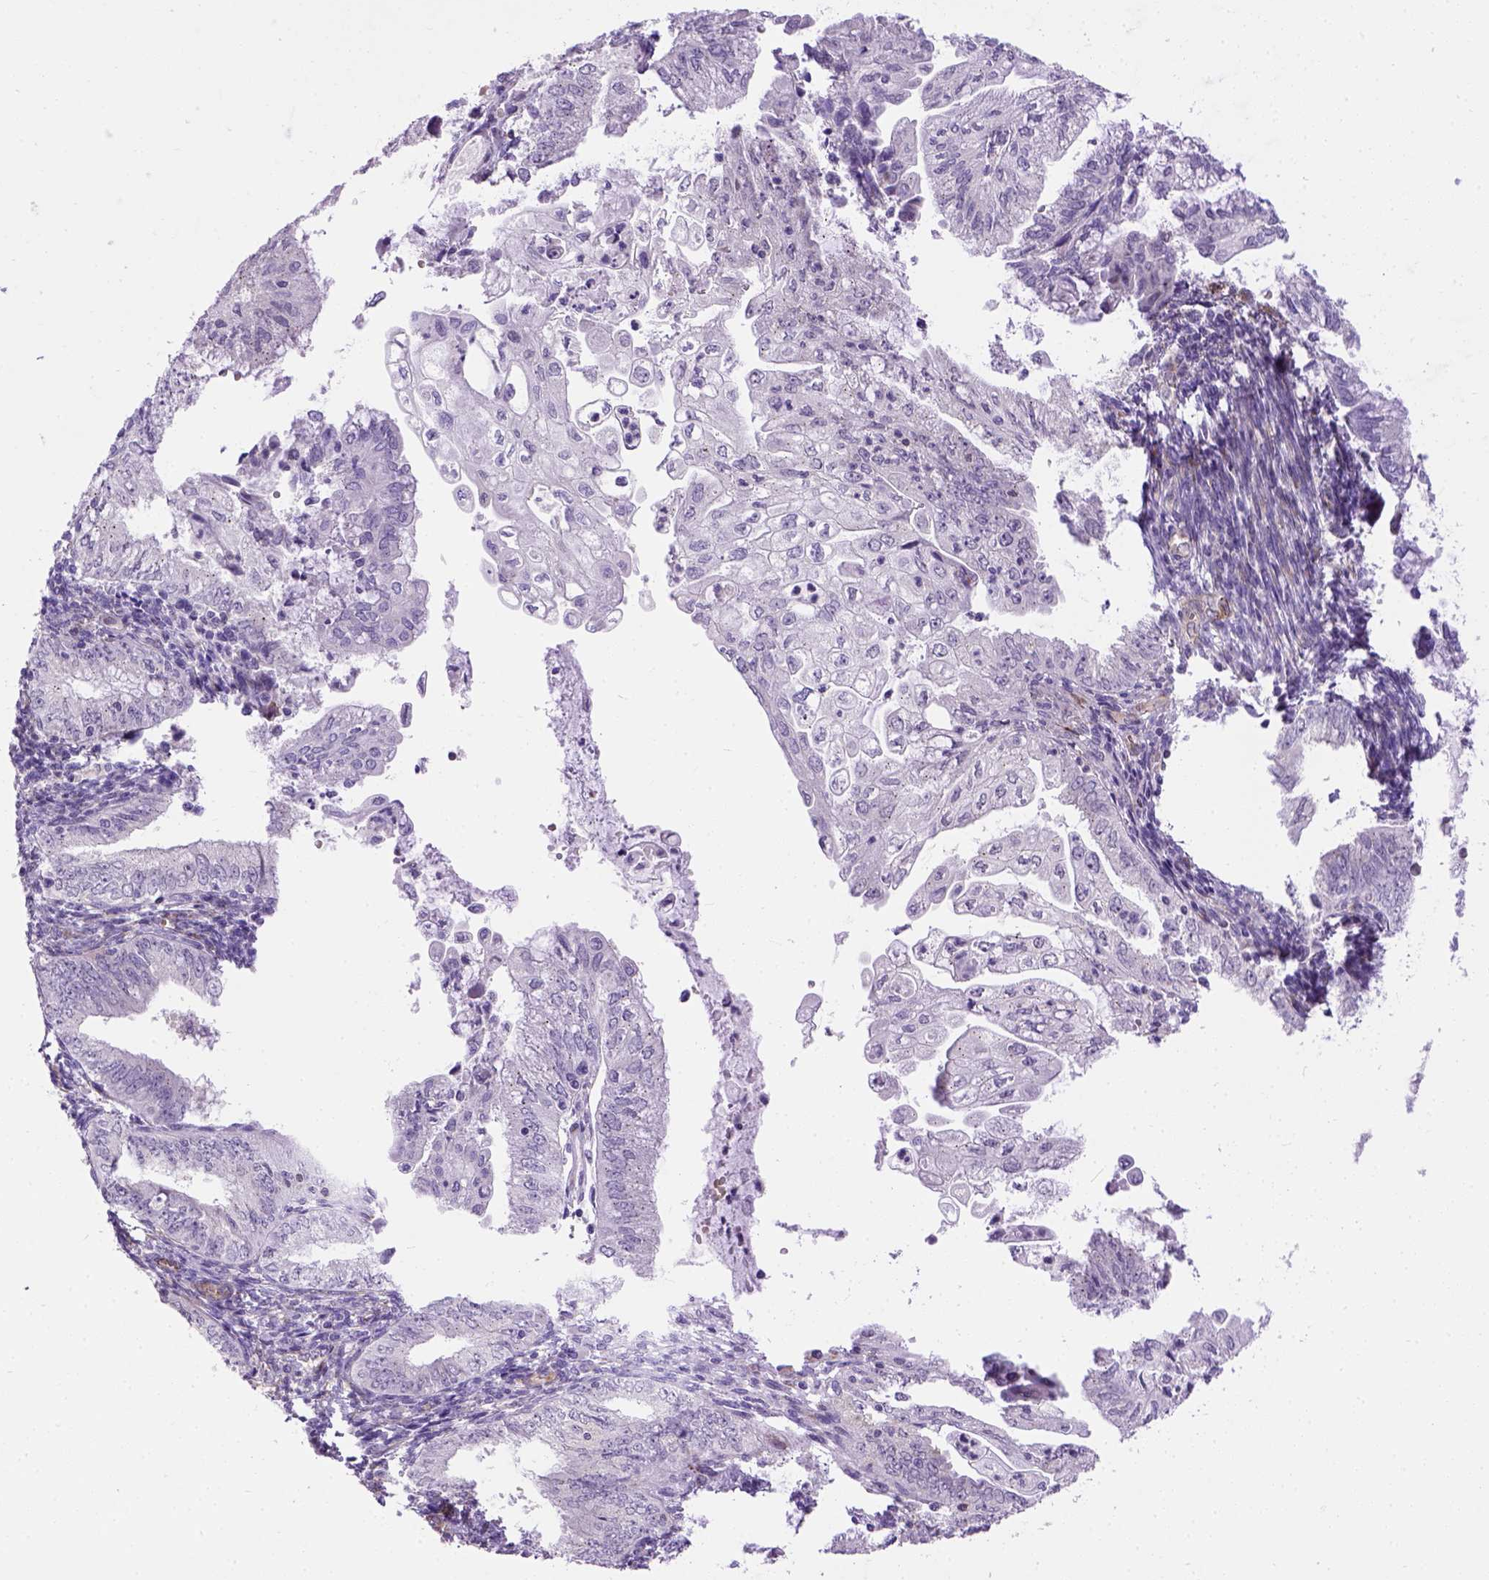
{"staining": {"intensity": "negative", "quantity": "none", "location": "none"}, "tissue": "endometrial cancer", "cell_type": "Tumor cells", "image_type": "cancer", "snomed": [{"axis": "morphology", "description": "Adenocarcinoma, NOS"}, {"axis": "topography", "description": "Endometrium"}], "caption": "Adenocarcinoma (endometrial) was stained to show a protein in brown. There is no significant staining in tumor cells.", "gene": "KAZN", "patient": {"sex": "female", "age": 55}}